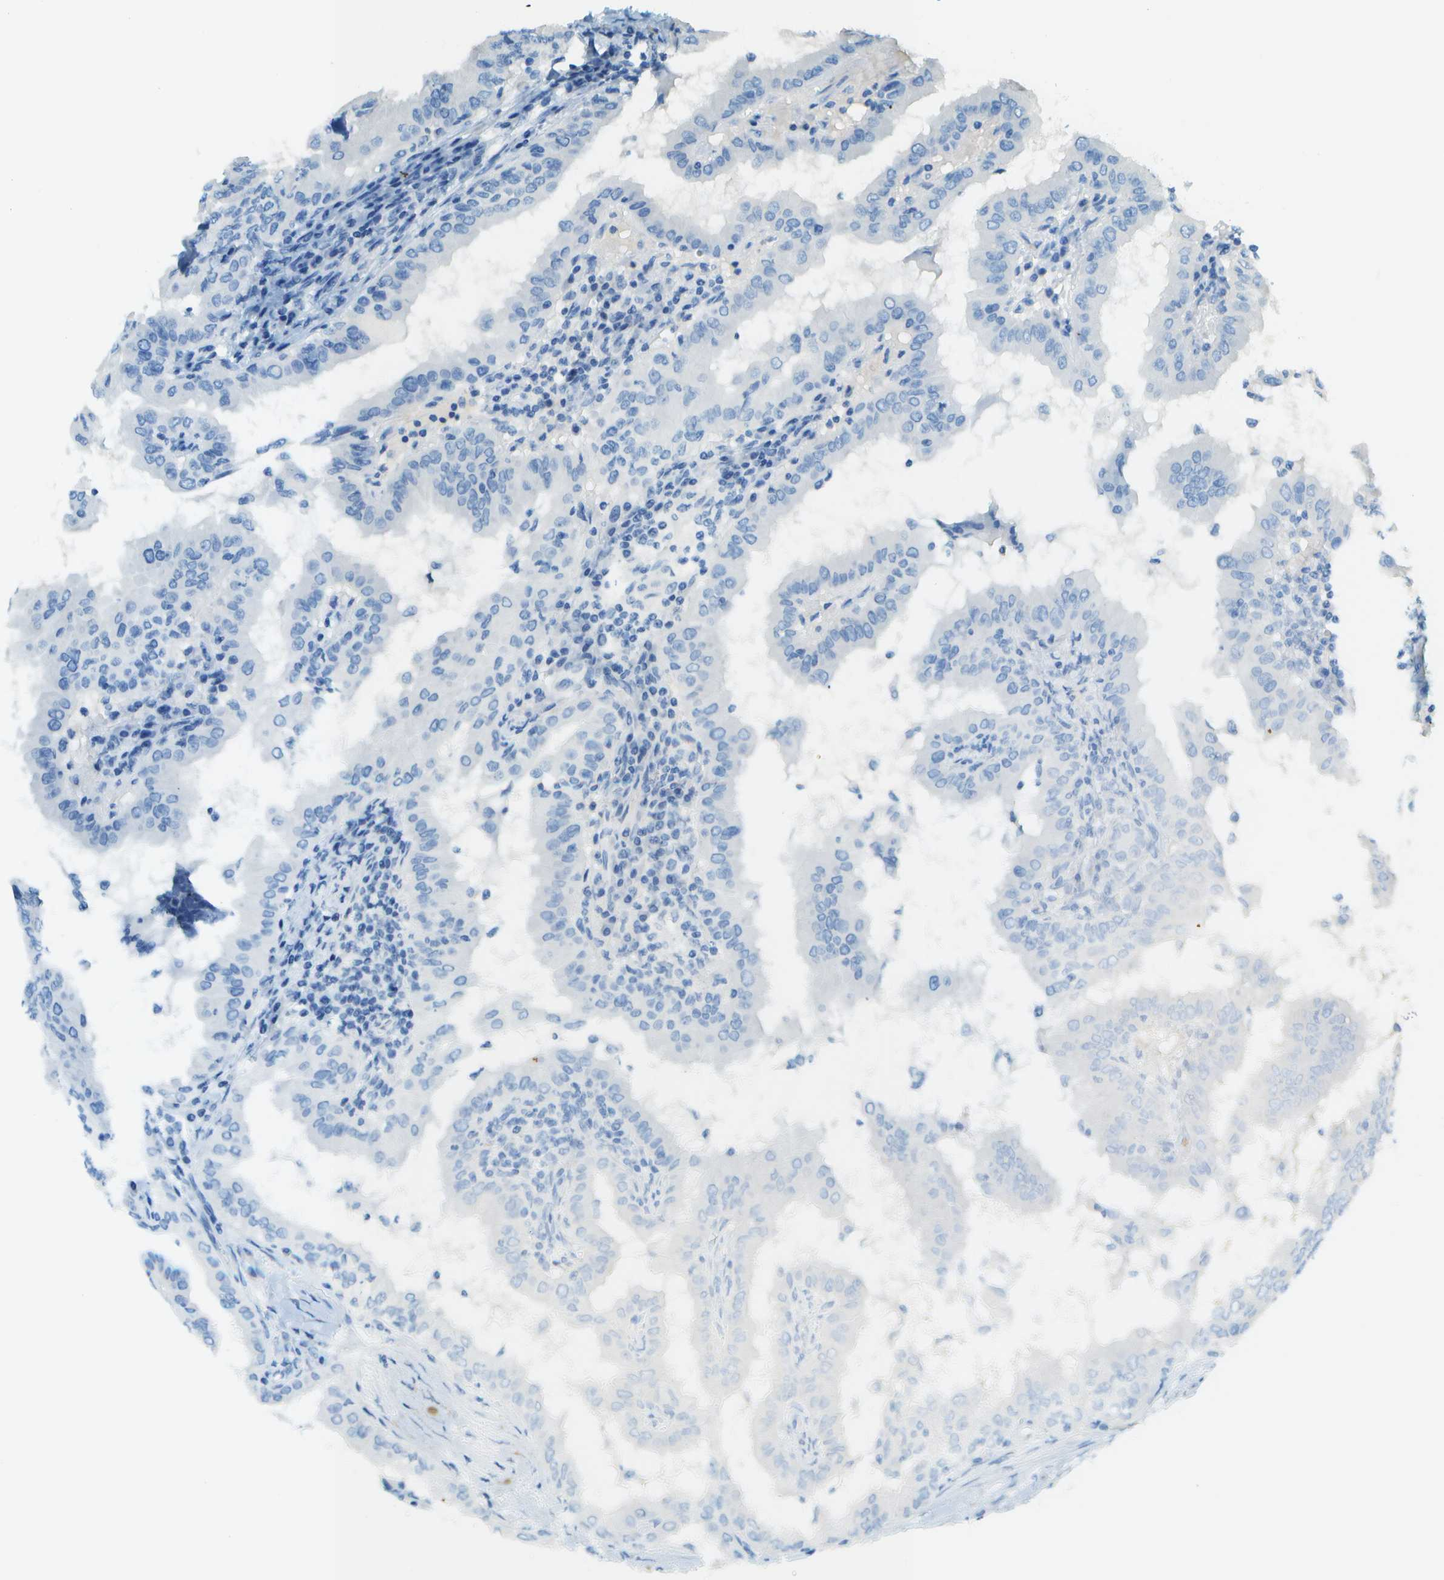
{"staining": {"intensity": "negative", "quantity": "none", "location": "none"}, "tissue": "thyroid cancer", "cell_type": "Tumor cells", "image_type": "cancer", "snomed": [{"axis": "morphology", "description": "Papillary adenocarcinoma, NOS"}, {"axis": "topography", "description": "Thyroid gland"}], "caption": "This image is of thyroid papillary adenocarcinoma stained with IHC to label a protein in brown with the nuclei are counter-stained blue. There is no positivity in tumor cells.", "gene": "LGI2", "patient": {"sex": "male", "age": 33}}